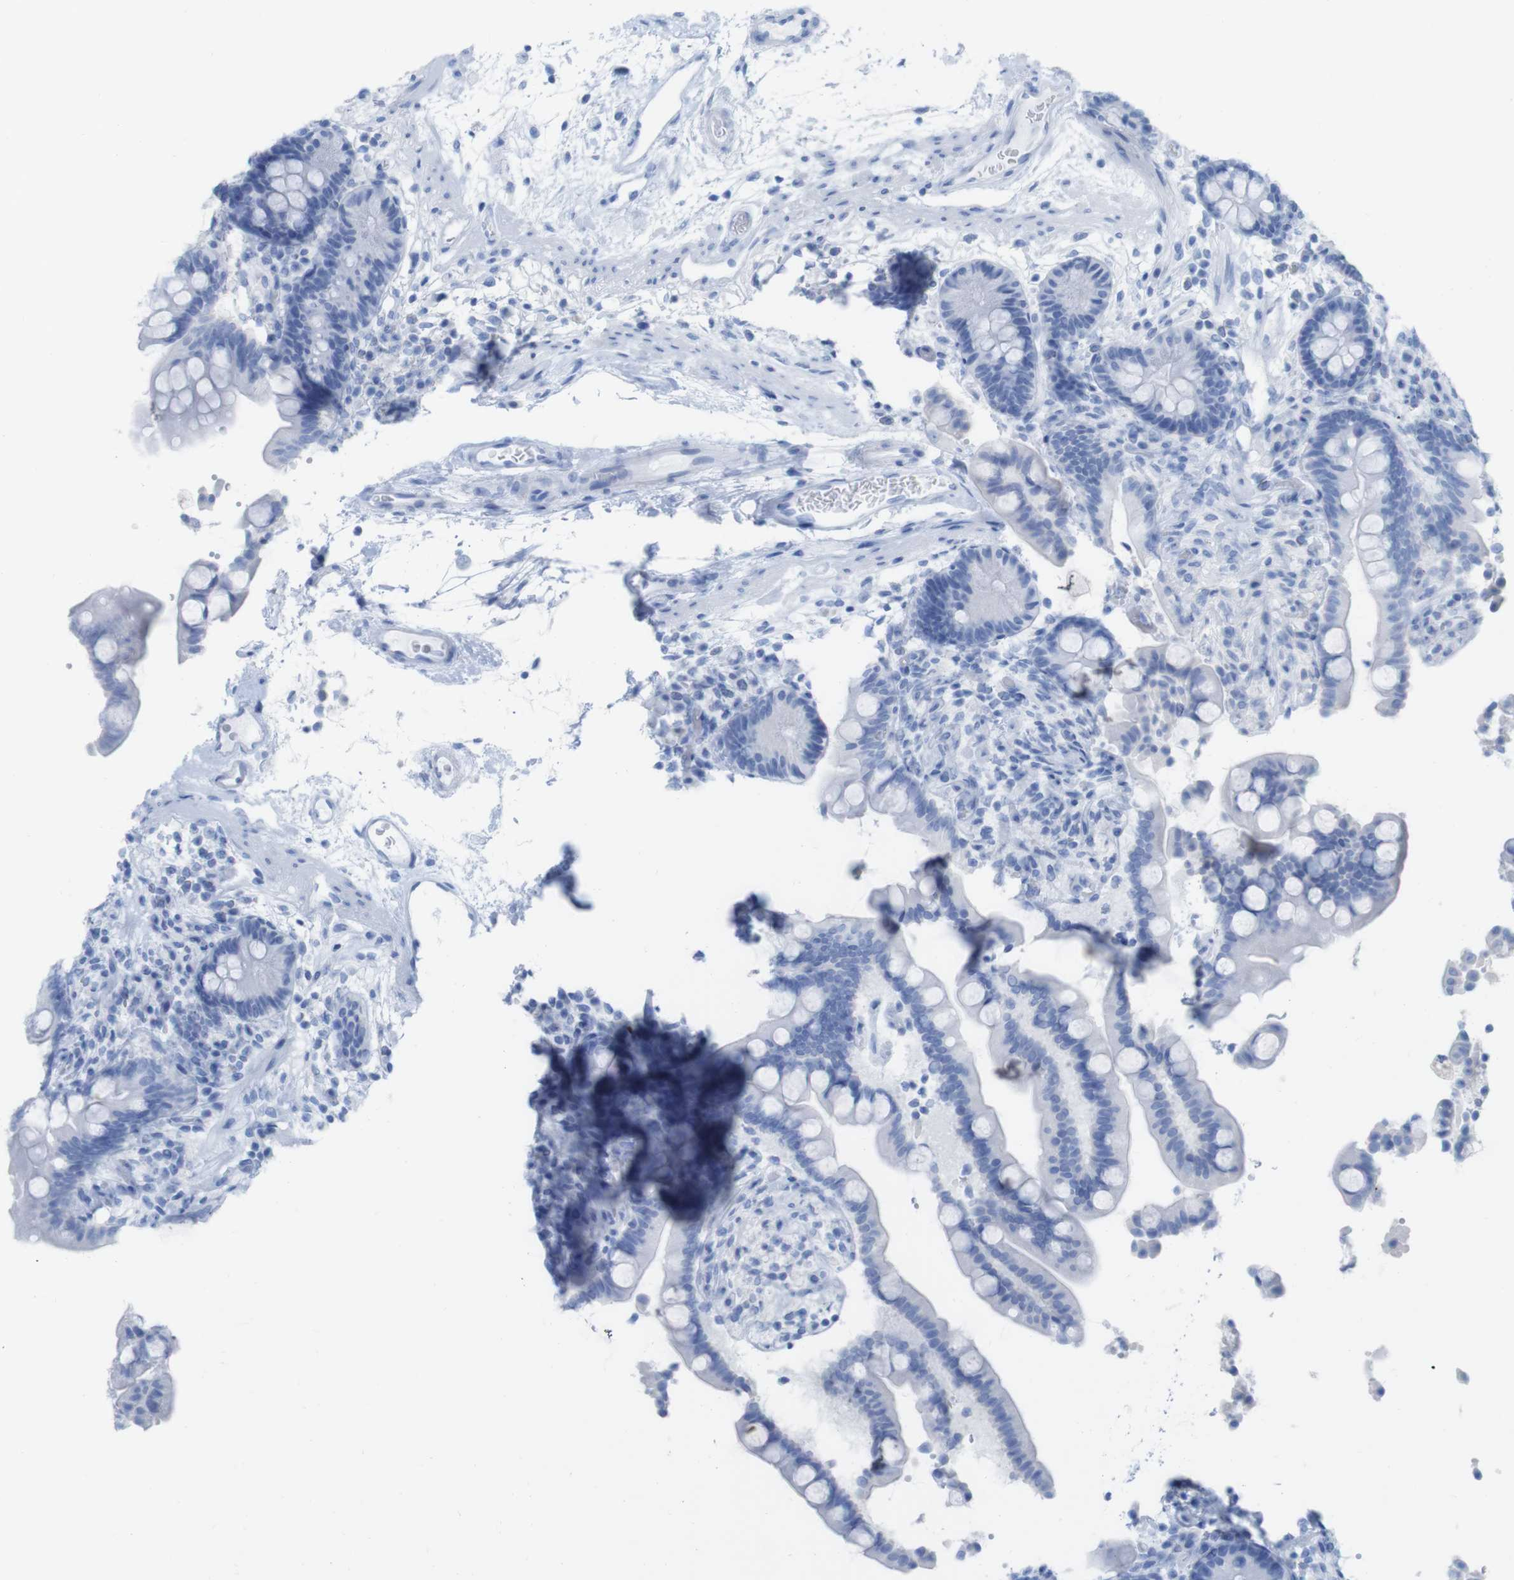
{"staining": {"intensity": "negative", "quantity": "none", "location": "none"}, "tissue": "colon", "cell_type": "Endothelial cells", "image_type": "normal", "snomed": [{"axis": "morphology", "description": "Normal tissue, NOS"}, {"axis": "topography", "description": "Colon"}], "caption": "A high-resolution micrograph shows IHC staining of benign colon, which shows no significant expression in endothelial cells.", "gene": "MYH7", "patient": {"sex": "male", "age": 73}}